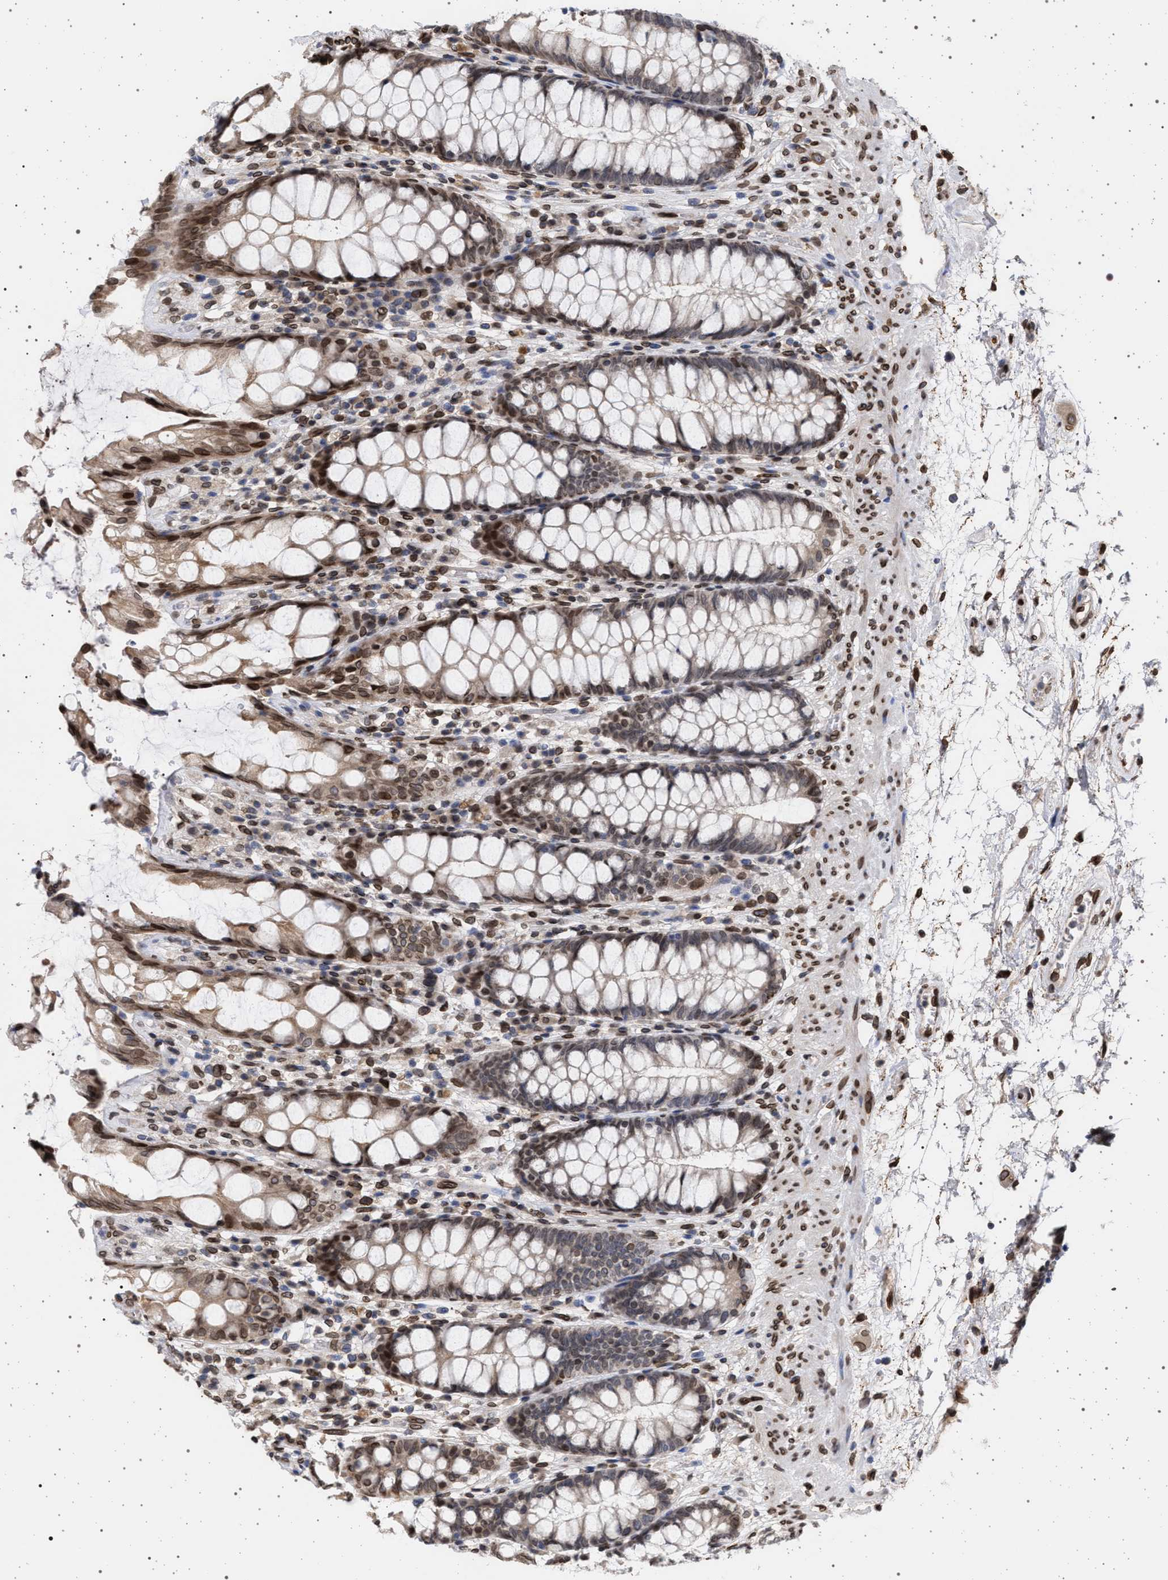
{"staining": {"intensity": "moderate", "quantity": ">75%", "location": "cytoplasmic/membranous,nuclear"}, "tissue": "rectum", "cell_type": "Glandular cells", "image_type": "normal", "snomed": [{"axis": "morphology", "description": "Normal tissue, NOS"}, {"axis": "topography", "description": "Rectum"}], "caption": "Immunohistochemical staining of normal human rectum displays moderate cytoplasmic/membranous,nuclear protein expression in approximately >75% of glandular cells.", "gene": "ING2", "patient": {"sex": "male", "age": 64}}